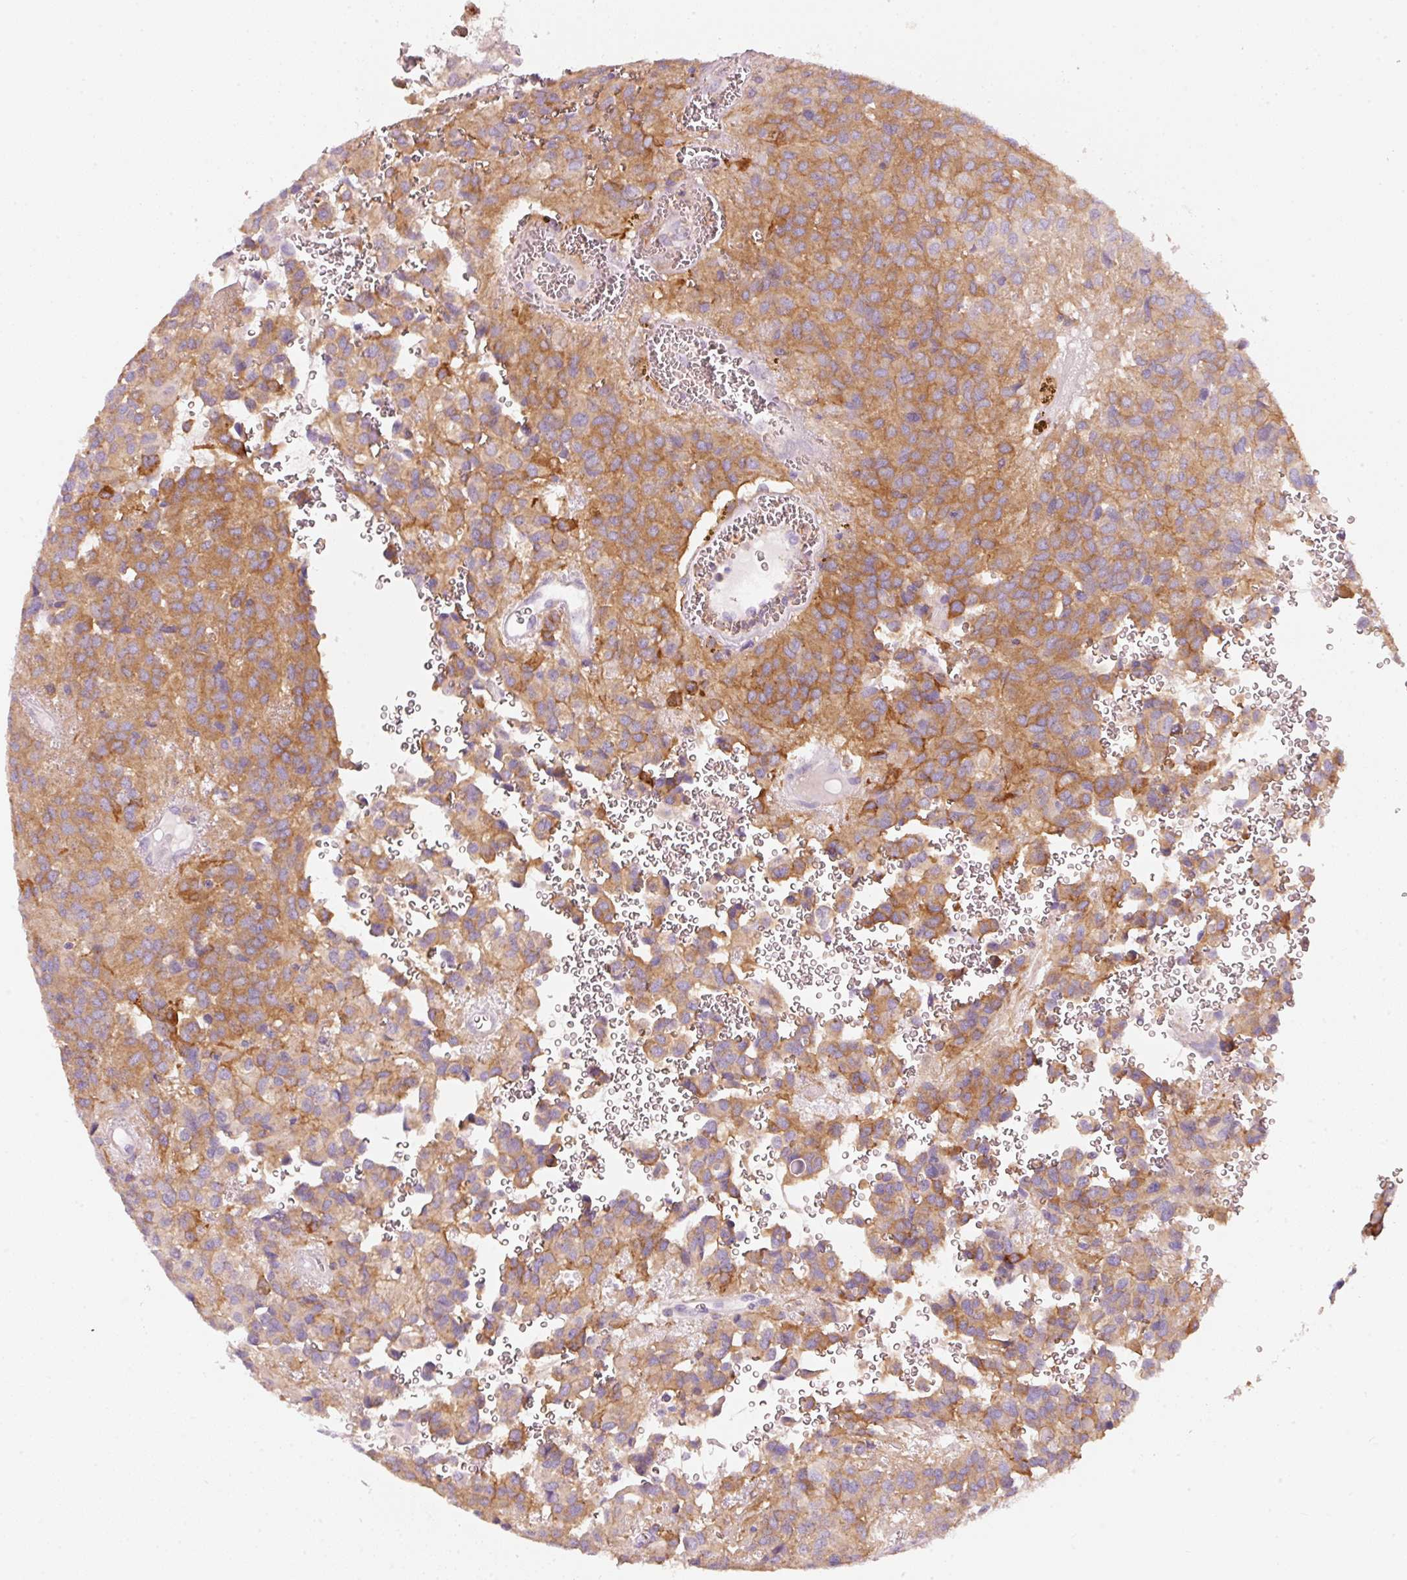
{"staining": {"intensity": "moderate", "quantity": "25%-75%", "location": "cytoplasmic/membranous"}, "tissue": "glioma", "cell_type": "Tumor cells", "image_type": "cancer", "snomed": [{"axis": "morphology", "description": "Glioma, malignant, Low grade"}, {"axis": "topography", "description": "Brain"}], "caption": "Malignant low-grade glioma stained with a brown dye exhibits moderate cytoplasmic/membranous positive staining in approximately 25%-75% of tumor cells.", "gene": "IQGAP2", "patient": {"sex": "male", "age": 56}}